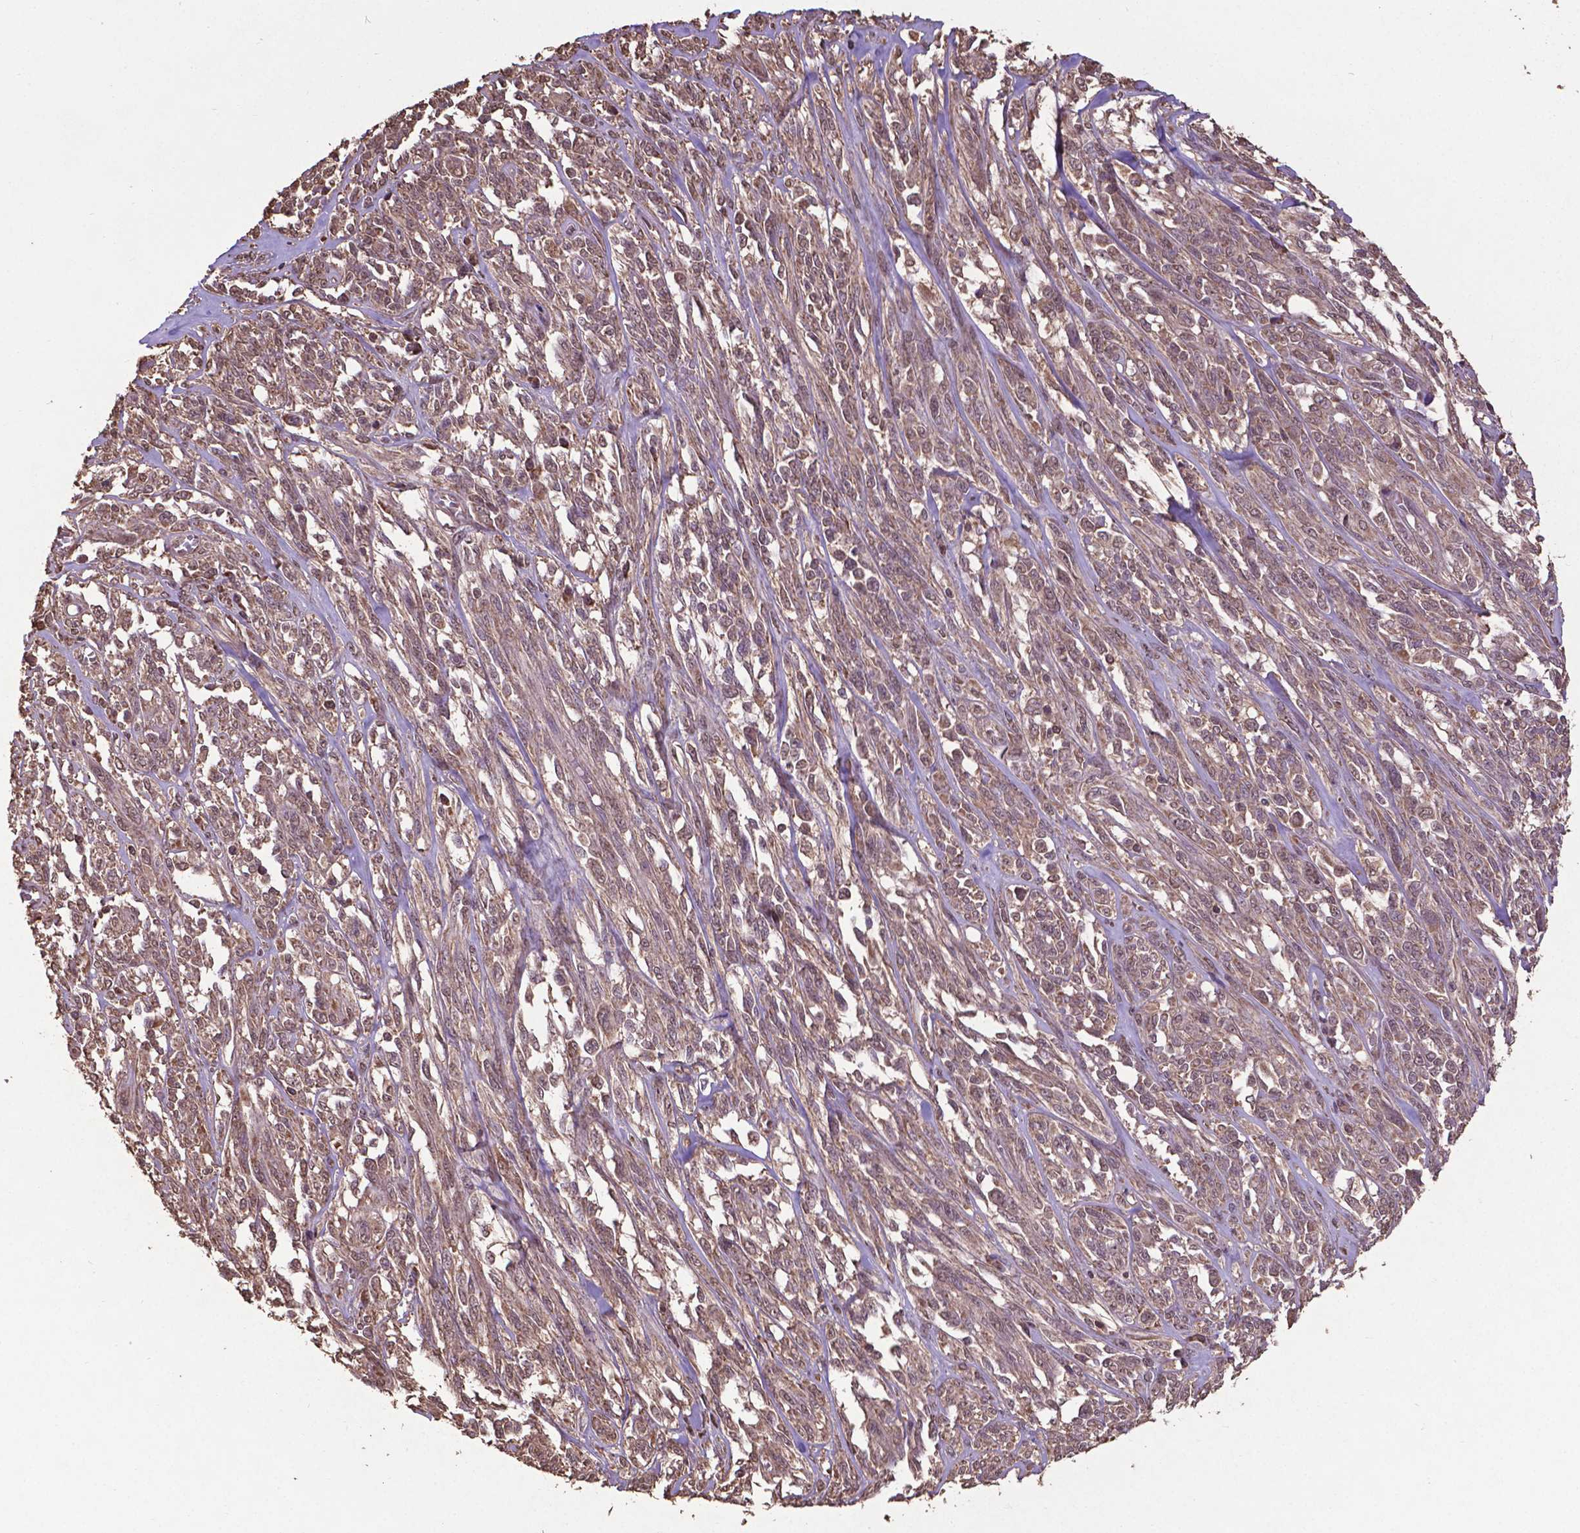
{"staining": {"intensity": "weak", "quantity": ">75%", "location": "cytoplasmic/membranous,nuclear"}, "tissue": "melanoma", "cell_type": "Tumor cells", "image_type": "cancer", "snomed": [{"axis": "morphology", "description": "Malignant melanoma, NOS"}, {"axis": "topography", "description": "Skin"}], "caption": "Tumor cells demonstrate weak cytoplasmic/membranous and nuclear positivity in approximately >75% of cells in malignant melanoma. Nuclei are stained in blue.", "gene": "DCAF1", "patient": {"sex": "female", "age": 91}}